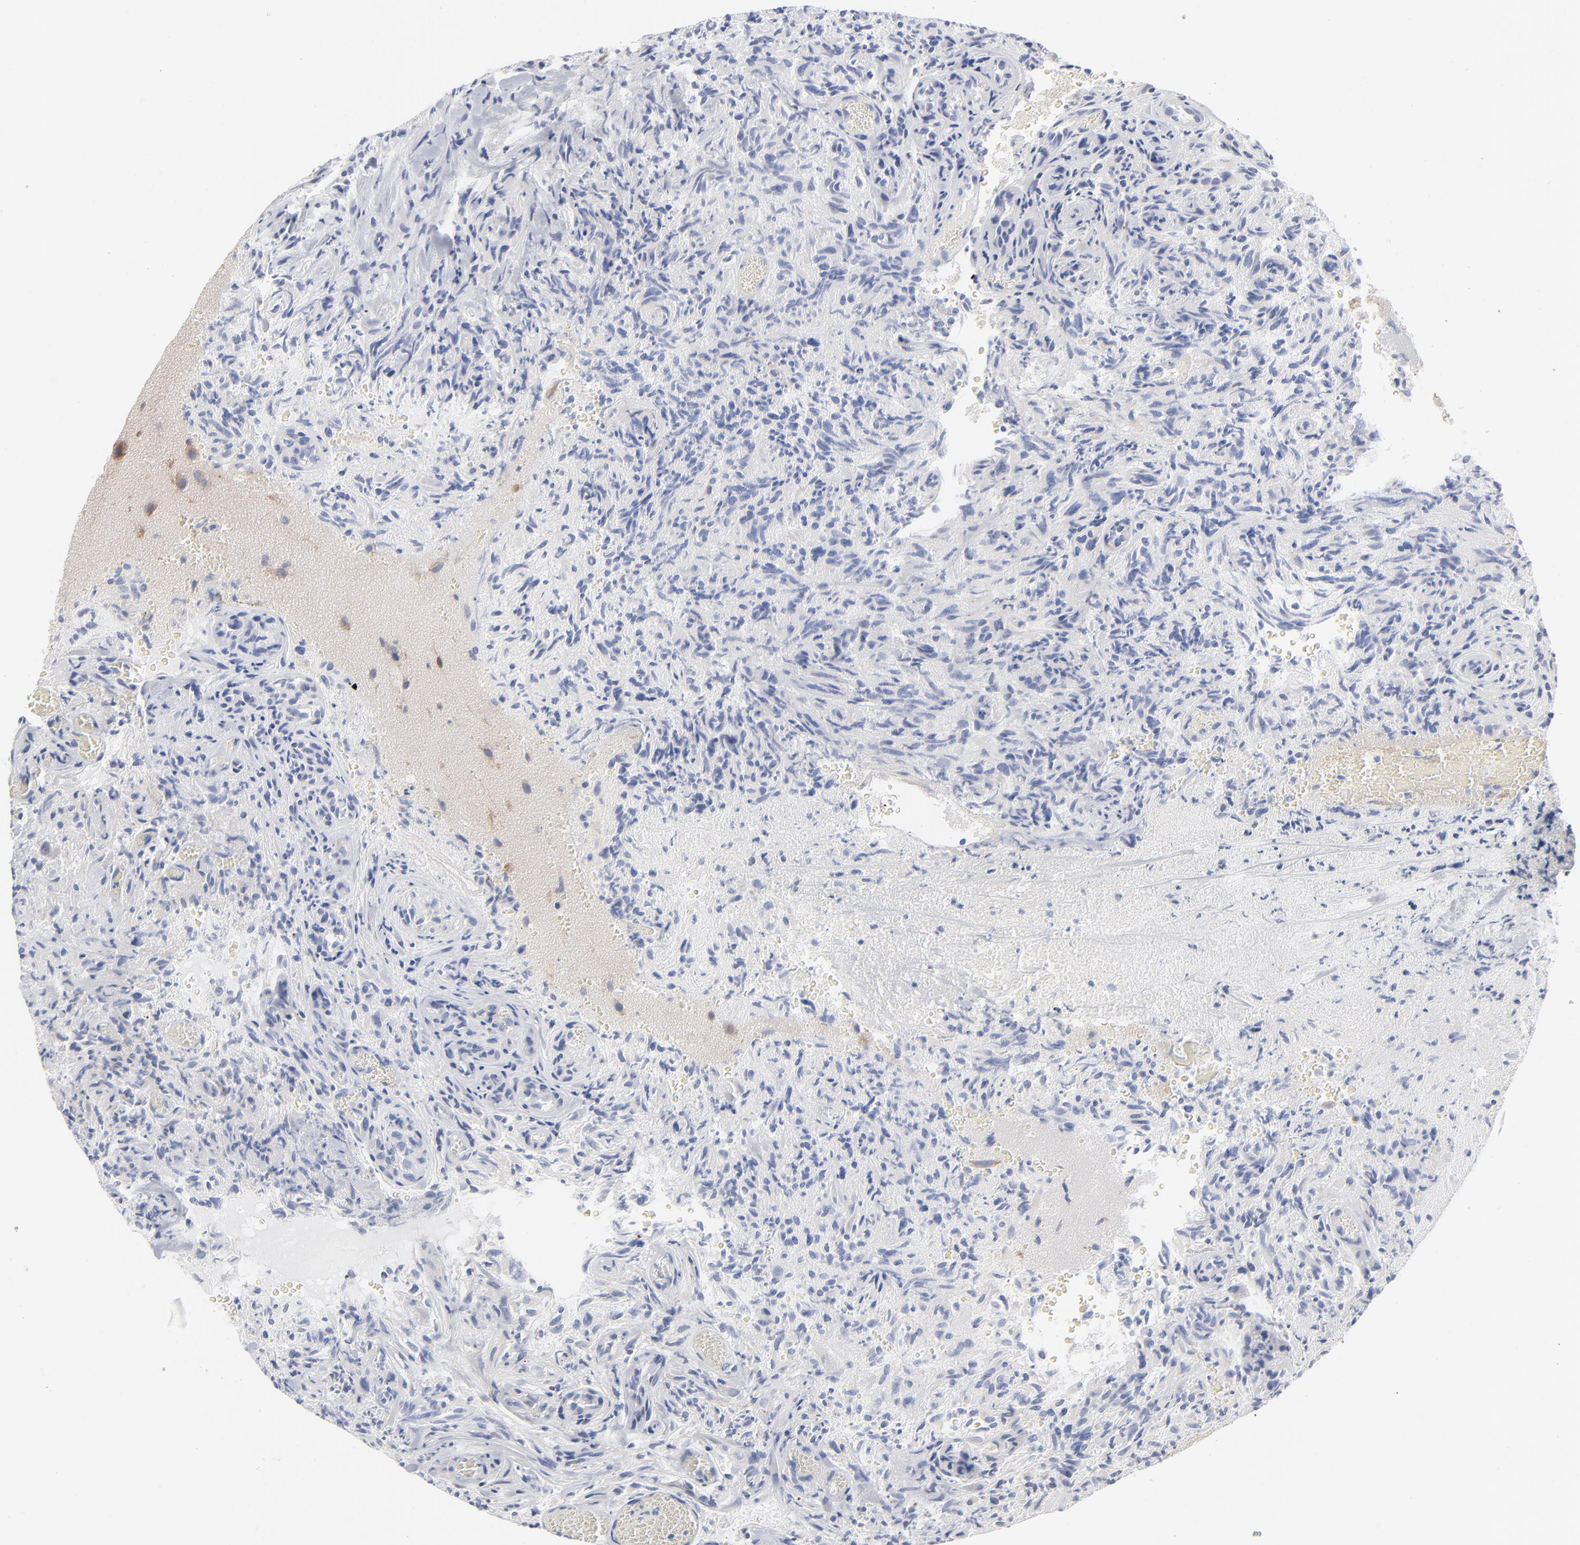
{"staining": {"intensity": "negative", "quantity": "none", "location": "none"}, "tissue": "glioma", "cell_type": "Tumor cells", "image_type": "cancer", "snomed": [{"axis": "morphology", "description": "Normal tissue, NOS"}, {"axis": "morphology", "description": "Glioma, malignant, High grade"}, {"axis": "topography", "description": "Cerebral cortex"}], "caption": "Tumor cells are negative for protein expression in human high-grade glioma (malignant).", "gene": "ARRB1", "patient": {"sex": "male", "age": 75}}